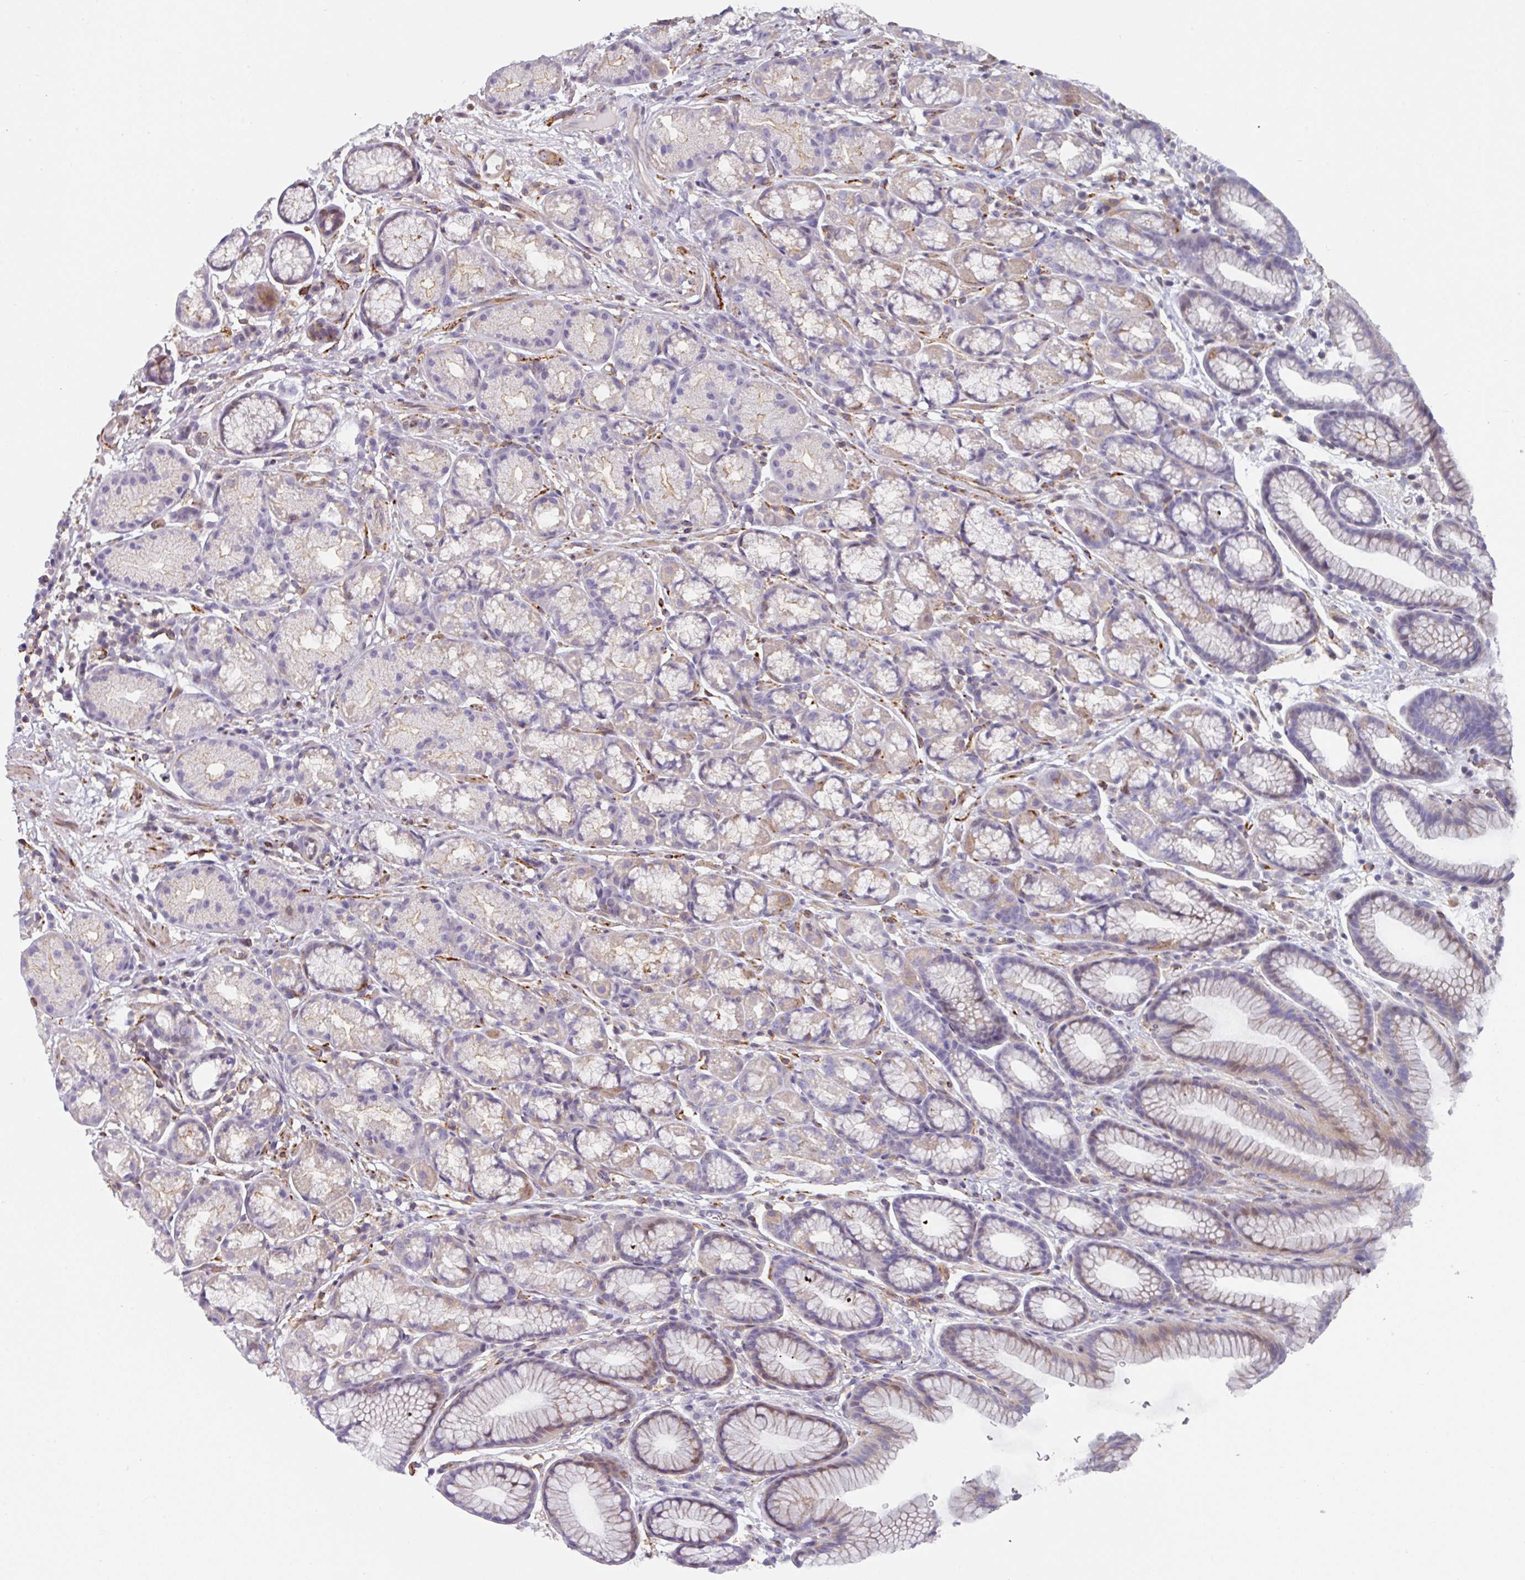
{"staining": {"intensity": "weak", "quantity": "<25%", "location": "cytoplasmic/membranous"}, "tissue": "stomach", "cell_type": "Glandular cells", "image_type": "normal", "snomed": [{"axis": "morphology", "description": "Normal tissue, NOS"}, {"axis": "topography", "description": "Stomach, lower"}], "caption": "This is a micrograph of immunohistochemistry staining of normal stomach, which shows no staining in glandular cells. (DAB (3,3'-diaminobenzidine) IHC, high magnification).", "gene": "BEND5", "patient": {"sex": "male", "age": 67}}